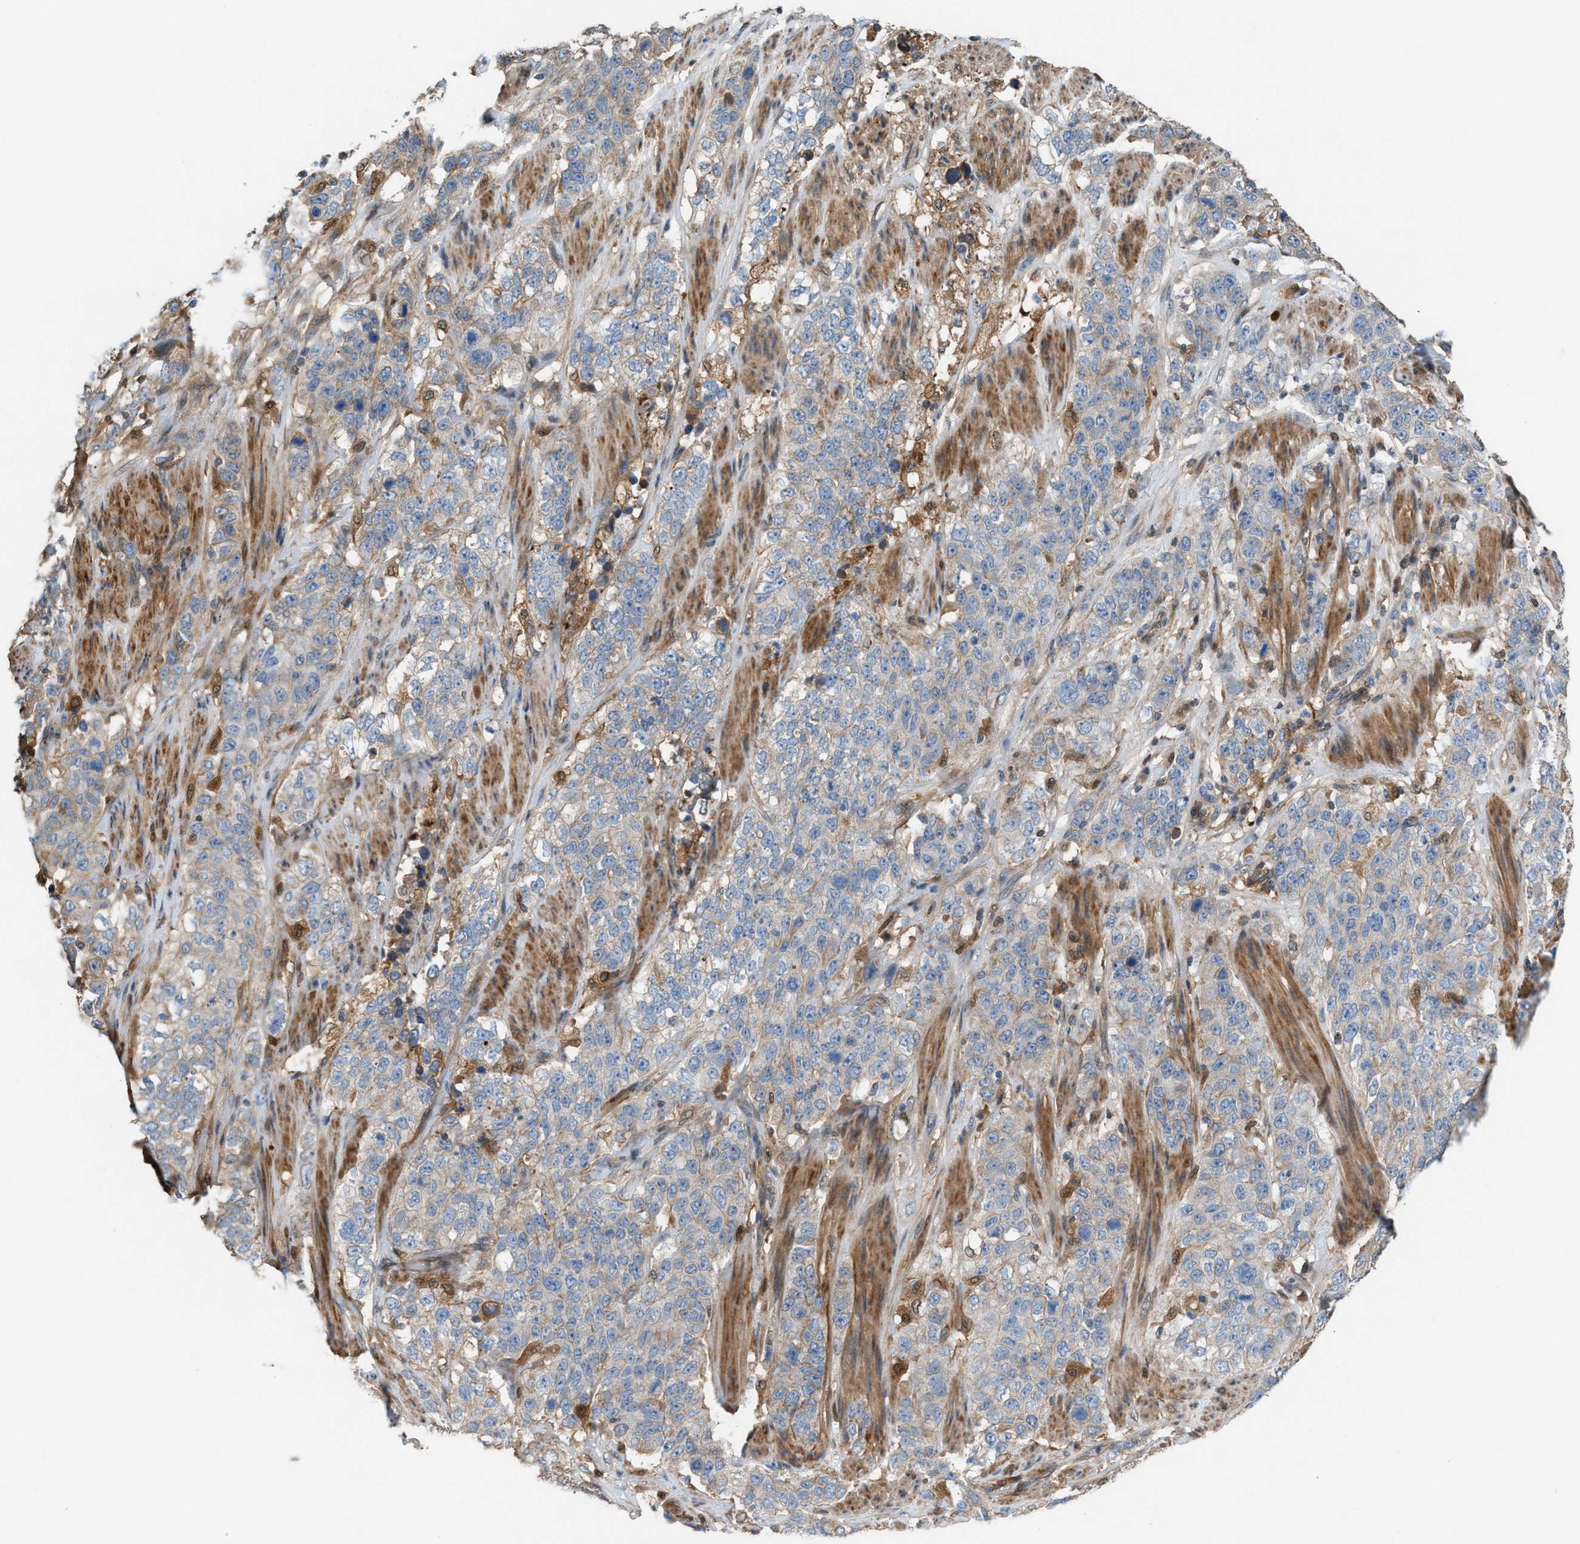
{"staining": {"intensity": "negative", "quantity": "none", "location": "none"}, "tissue": "stomach cancer", "cell_type": "Tumor cells", "image_type": "cancer", "snomed": [{"axis": "morphology", "description": "Adenocarcinoma, NOS"}, {"axis": "topography", "description": "Stomach"}], "caption": "Immunohistochemical staining of stomach cancer (adenocarcinoma) demonstrates no significant staining in tumor cells.", "gene": "TPK1", "patient": {"sex": "male", "age": 48}}